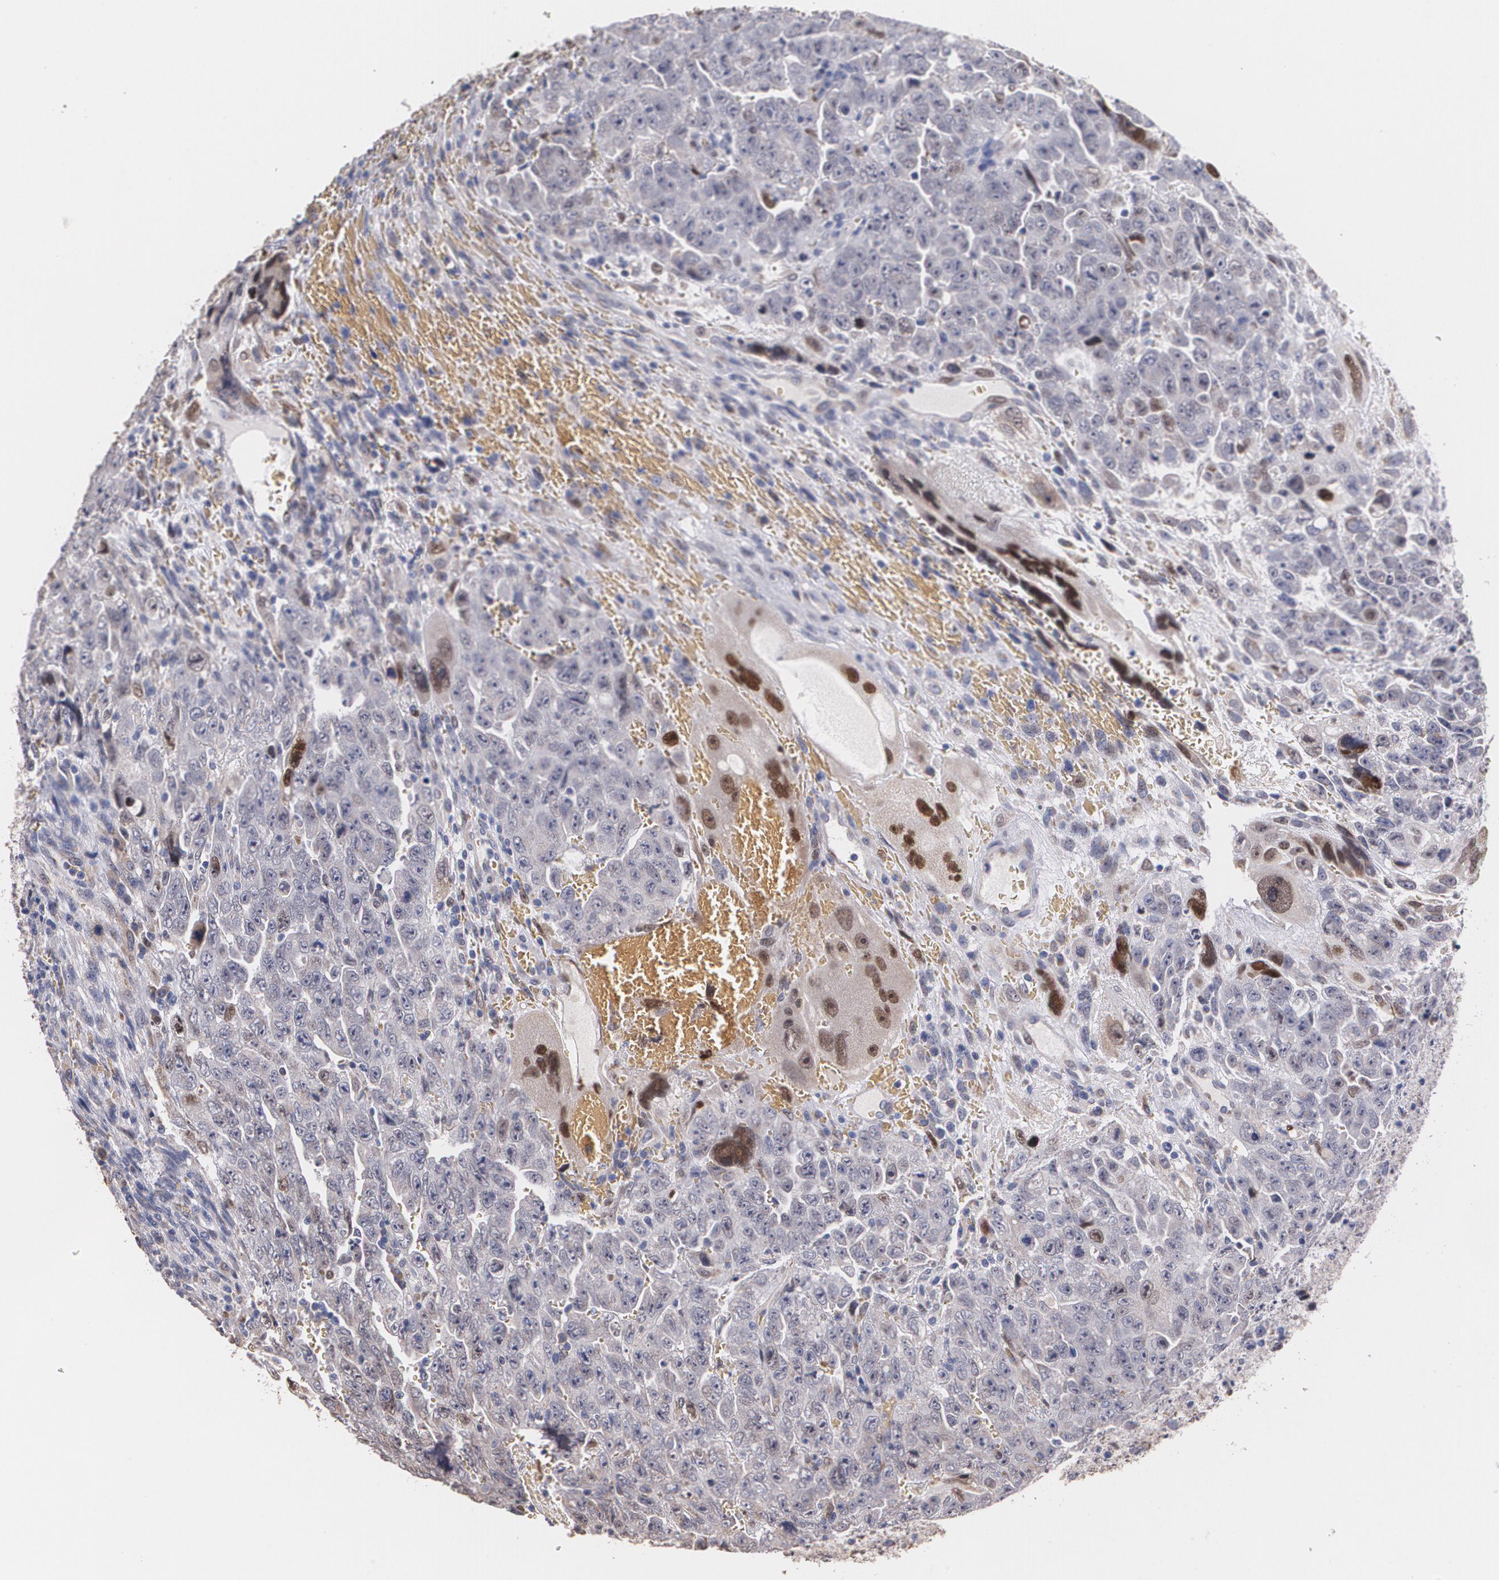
{"staining": {"intensity": "weak", "quantity": "<25%", "location": "cytoplasmic/membranous"}, "tissue": "testis cancer", "cell_type": "Tumor cells", "image_type": "cancer", "snomed": [{"axis": "morphology", "description": "Carcinoma, Embryonal, NOS"}, {"axis": "topography", "description": "Testis"}], "caption": "An IHC photomicrograph of testis embryonal carcinoma is shown. There is no staining in tumor cells of testis embryonal carcinoma.", "gene": "ATF3", "patient": {"sex": "male", "age": 28}}